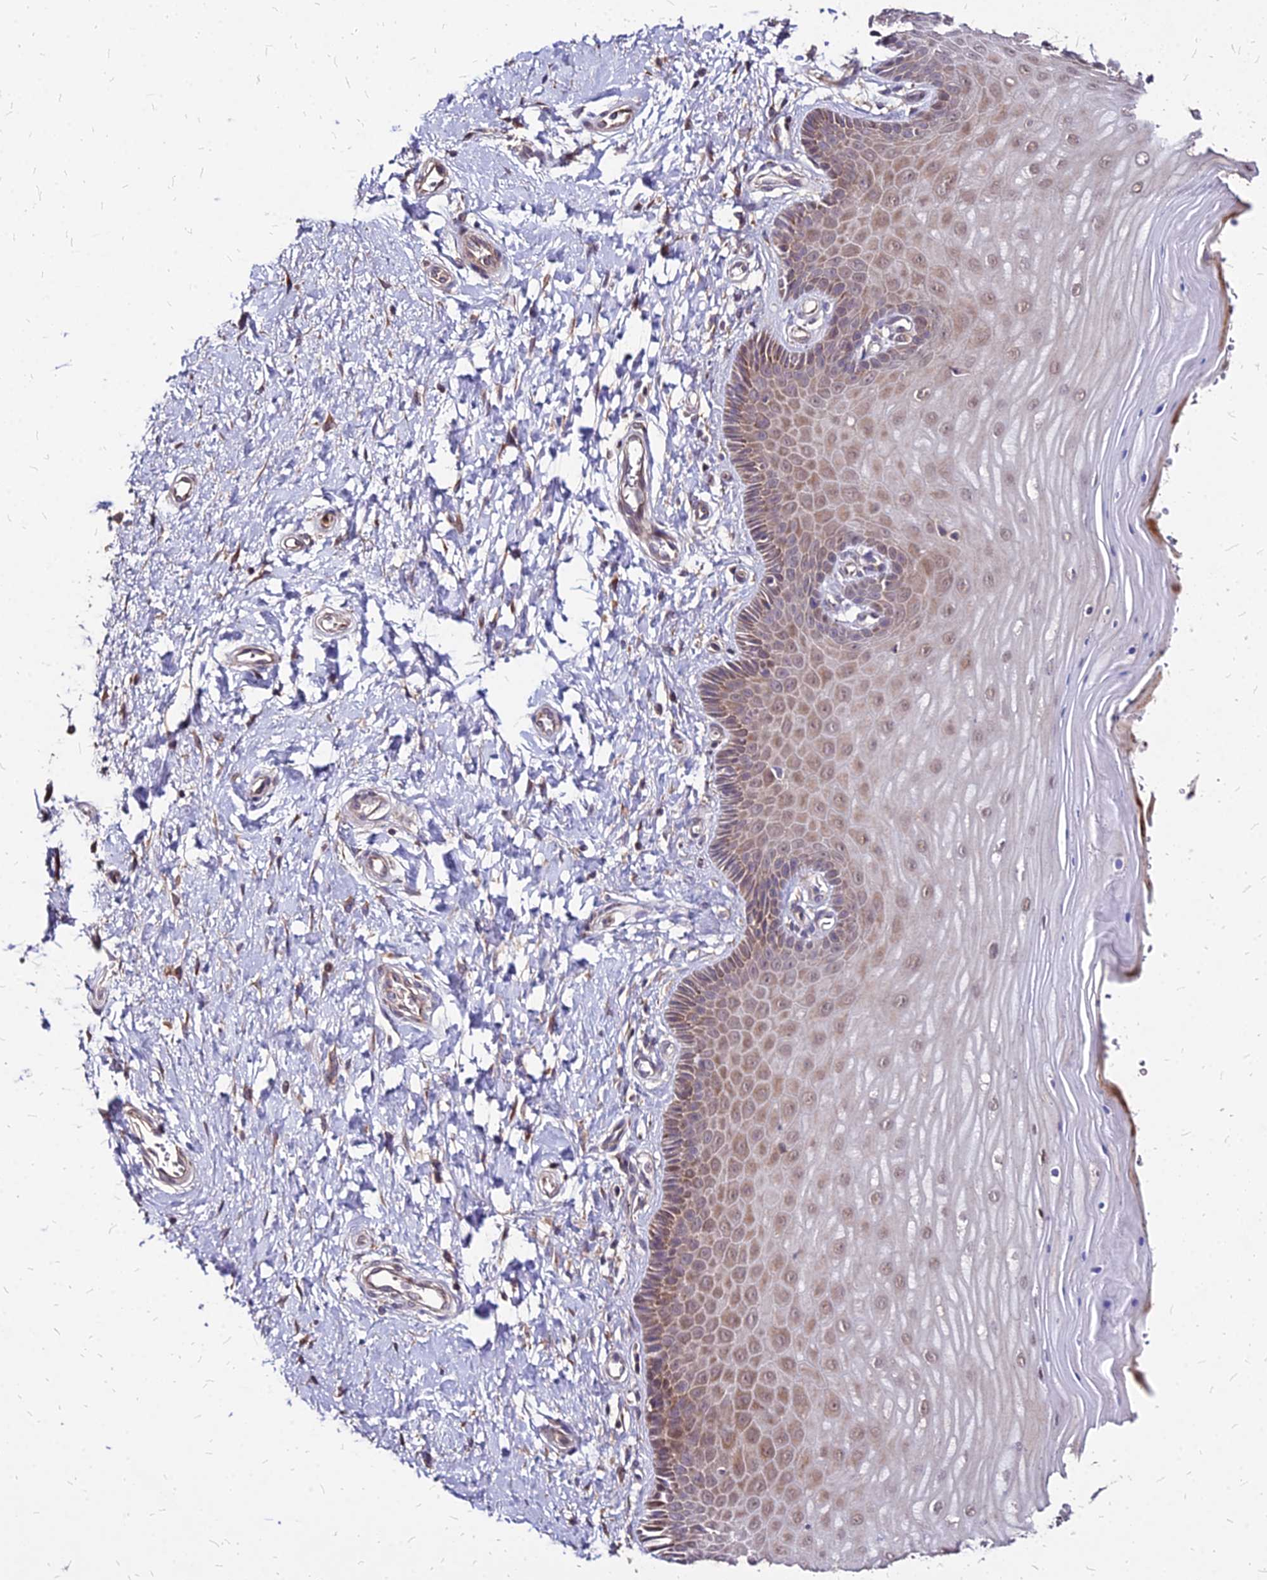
{"staining": {"intensity": "moderate", "quantity": ">75%", "location": "cytoplasmic/membranous,nuclear"}, "tissue": "cervix", "cell_type": "Squamous epithelial cells", "image_type": "normal", "snomed": [{"axis": "morphology", "description": "Normal tissue, NOS"}, {"axis": "topography", "description": "Cervix"}], "caption": "A brown stain highlights moderate cytoplasmic/membranous,nuclear expression of a protein in squamous epithelial cells of unremarkable cervix. The protein is shown in brown color, while the nuclei are stained blue.", "gene": "APBA3", "patient": {"sex": "female", "age": 55}}